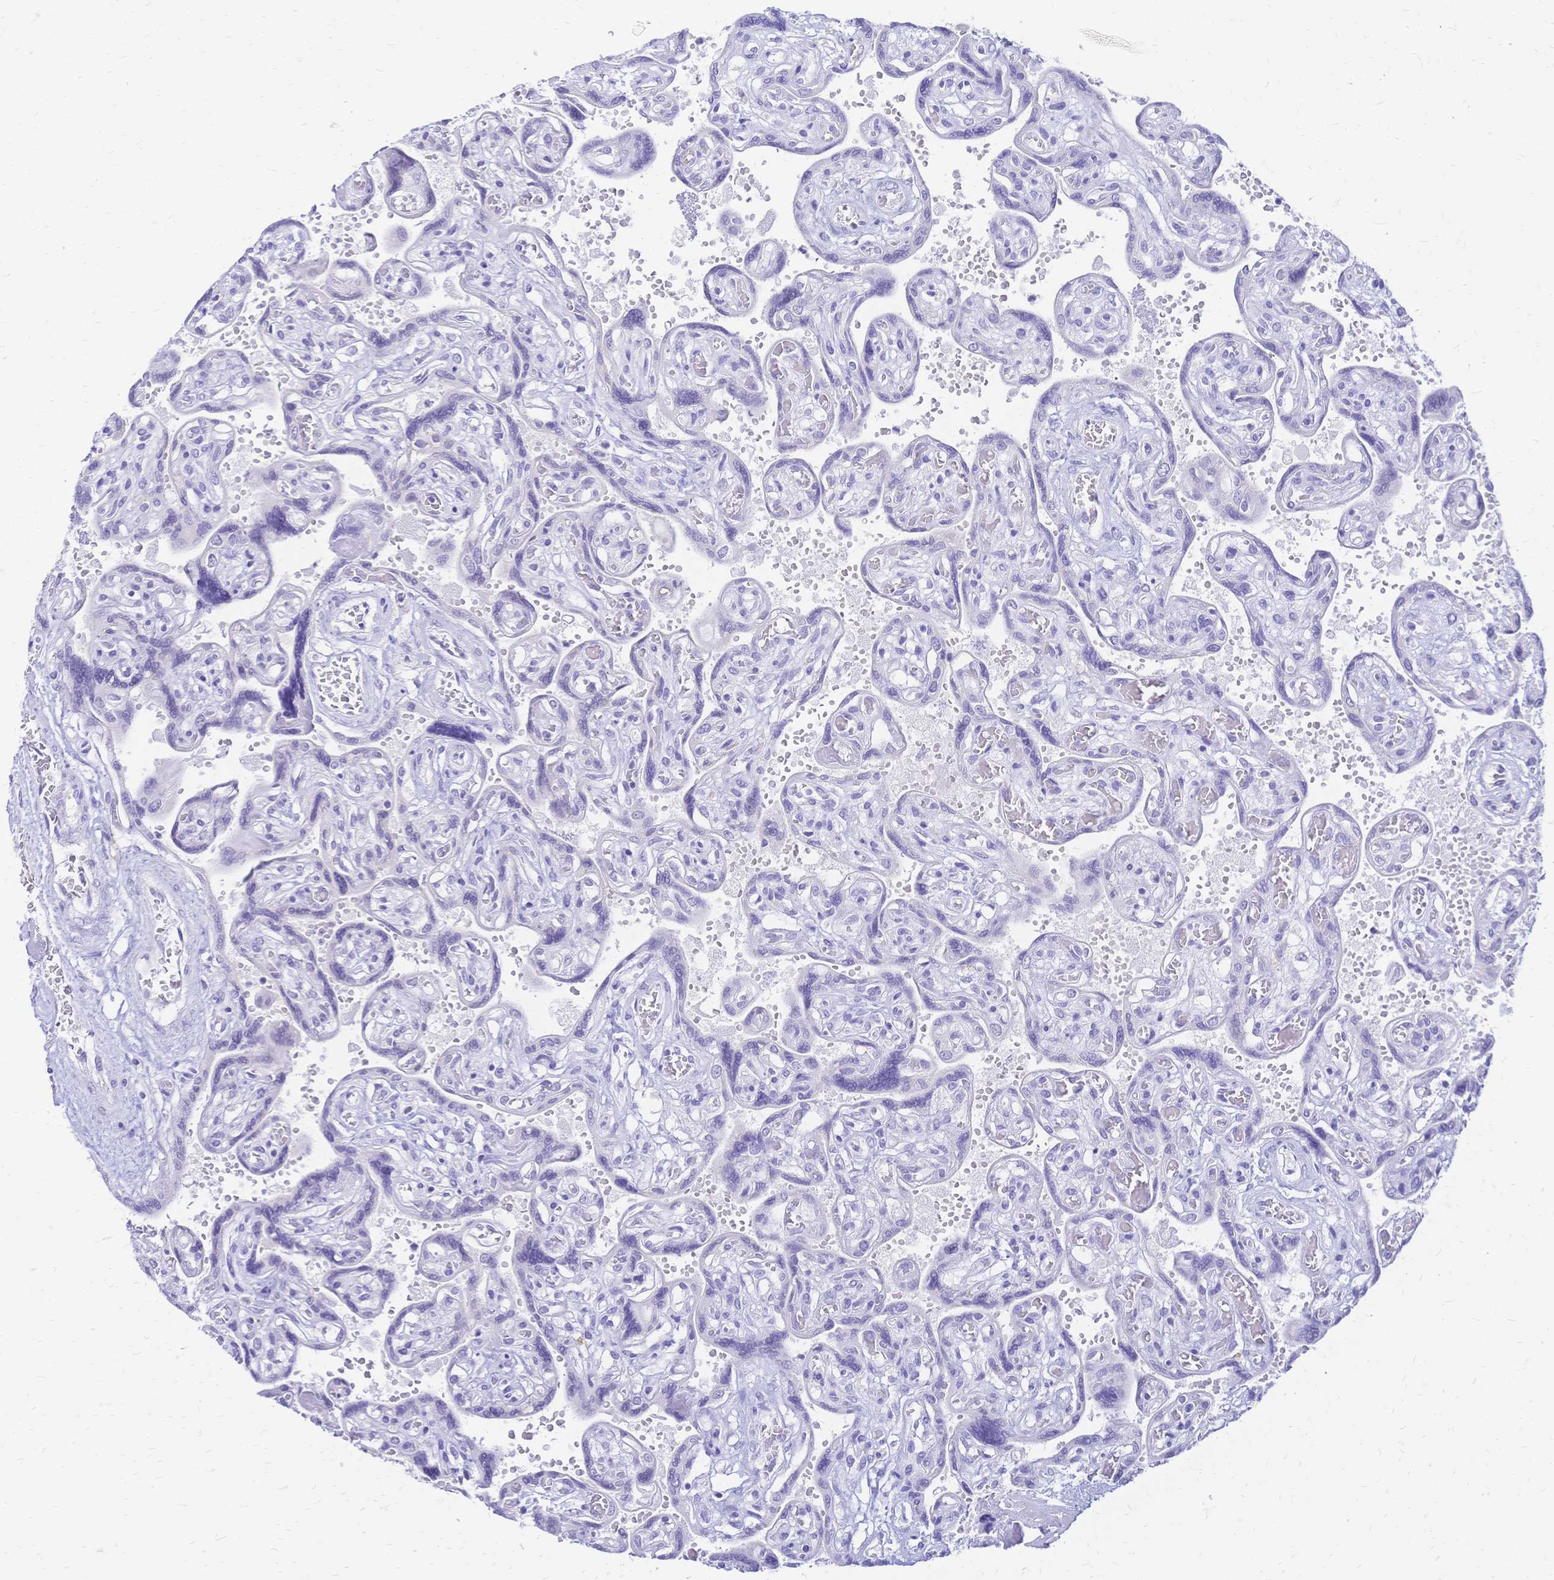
{"staining": {"intensity": "negative", "quantity": "none", "location": "none"}, "tissue": "placenta", "cell_type": "Decidual cells", "image_type": "normal", "snomed": [{"axis": "morphology", "description": "Normal tissue, NOS"}, {"axis": "topography", "description": "Placenta"}], "caption": "The photomicrograph displays no significant staining in decidual cells of placenta.", "gene": "GRB7", "patient": {"sex": "female", "age": 32}}